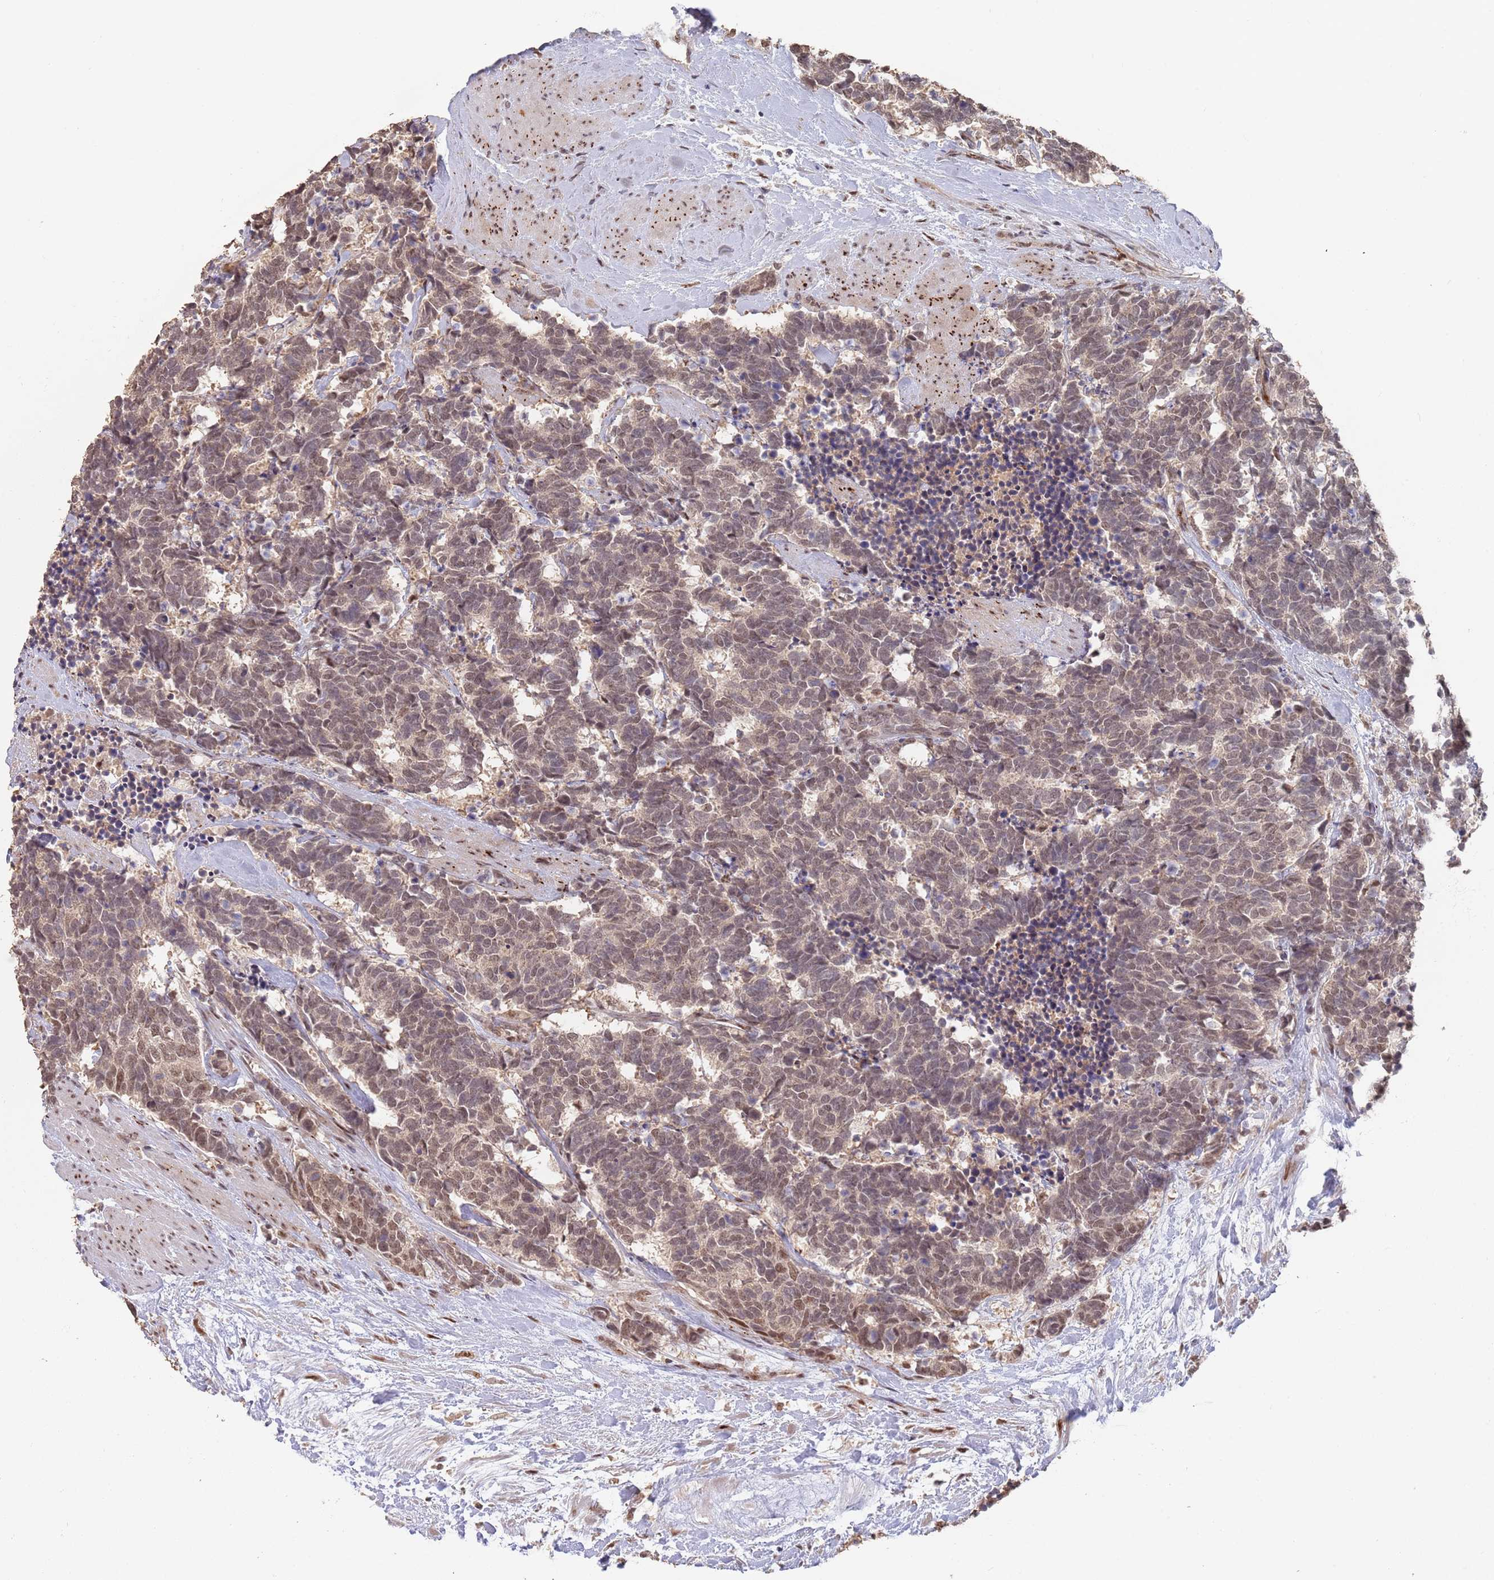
{"staining": {"intensity": "moderate", "quantity": "25%-75%", "location": "cytoplasmic/membranous,nuclear"}, "tissue": "carcinoid", "cell_type": "Tumor cells", "image_type": "cancer", "snomed": [{"axis": "morphology", "description": "Carcinoma, NOS"}, {"axis": "morphology", "description": "Carcinoid, malignant, NOS"}, {"axis": "topography", "description": "Prostate"}], "caption": "An image showing moderate cytoplasmic/membranous and nuclear expression in approximately 25%-75% of tumor cells in carcinoid, as visualized by brown immunohistochemical staining.", "gene": "RFXANK", "patient": {"sex": "male", "age": 57}}